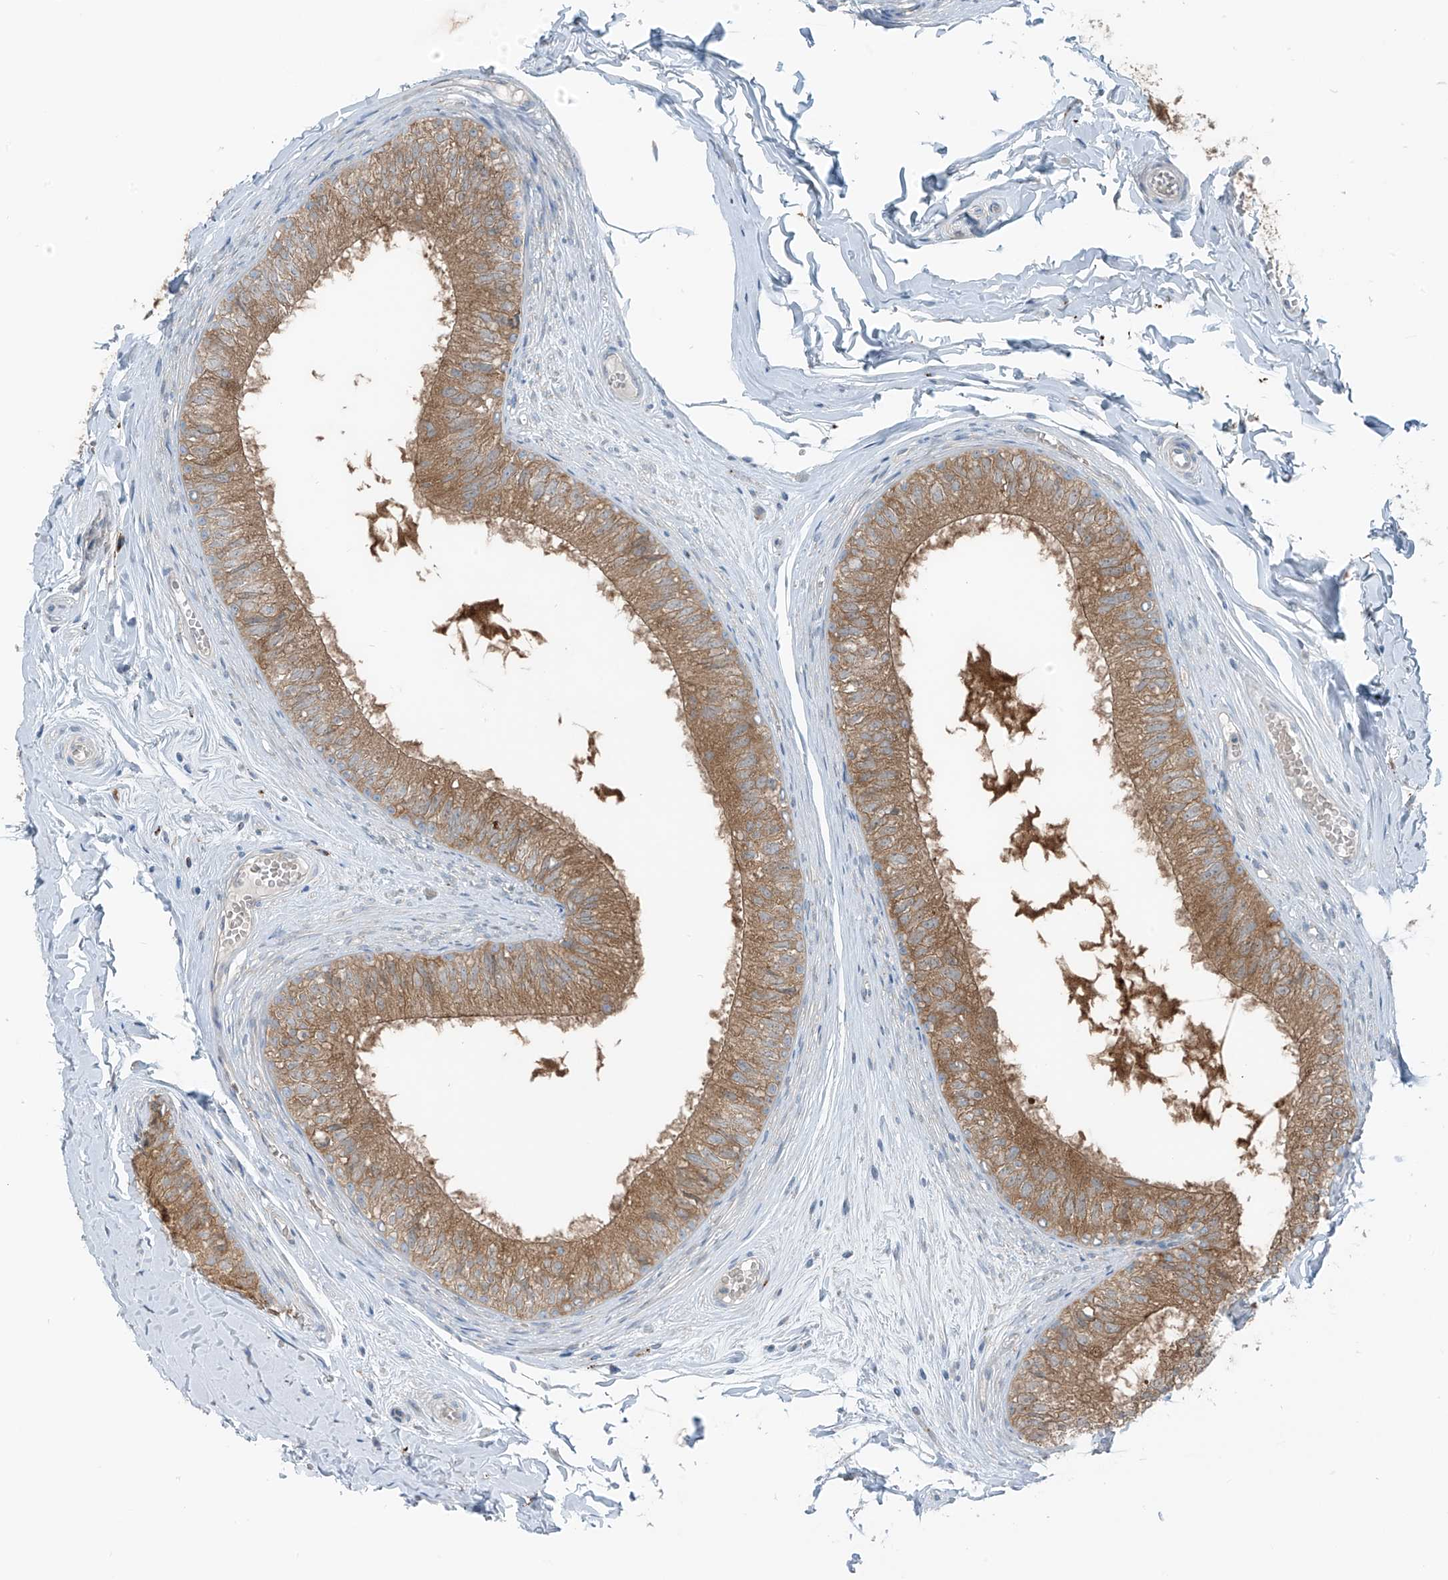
{"staining": {"intensity": "moderate", "quantity": ">75%", "location": "cytoplasmic/membranous"}, "tissue": "epididymis", "cell_type": "Glandular cells", "image_type": "normal", "snomed": [{"axis": "morphology", "description": "Normal tissue, NOS"}, {"axis": "morphology", "description": "Seminoma in situ"}, {"axis": "topography", "description": "Testis"}, {"axis": "topography", "description": "Epididymis"}], "caption": "Protein staining of unremarkable epididymis displays moderate cytoplasmic/membranous staining in approximately >75% of glandular cells. Using DAB (3,3'-diaminobenzidine) (brown) and hematoxylin (blue) stains, captured at high magnification using brightfield microscopy.", "gene": "SLC12A6", "patient": {"sex": "male", "age": 28}}